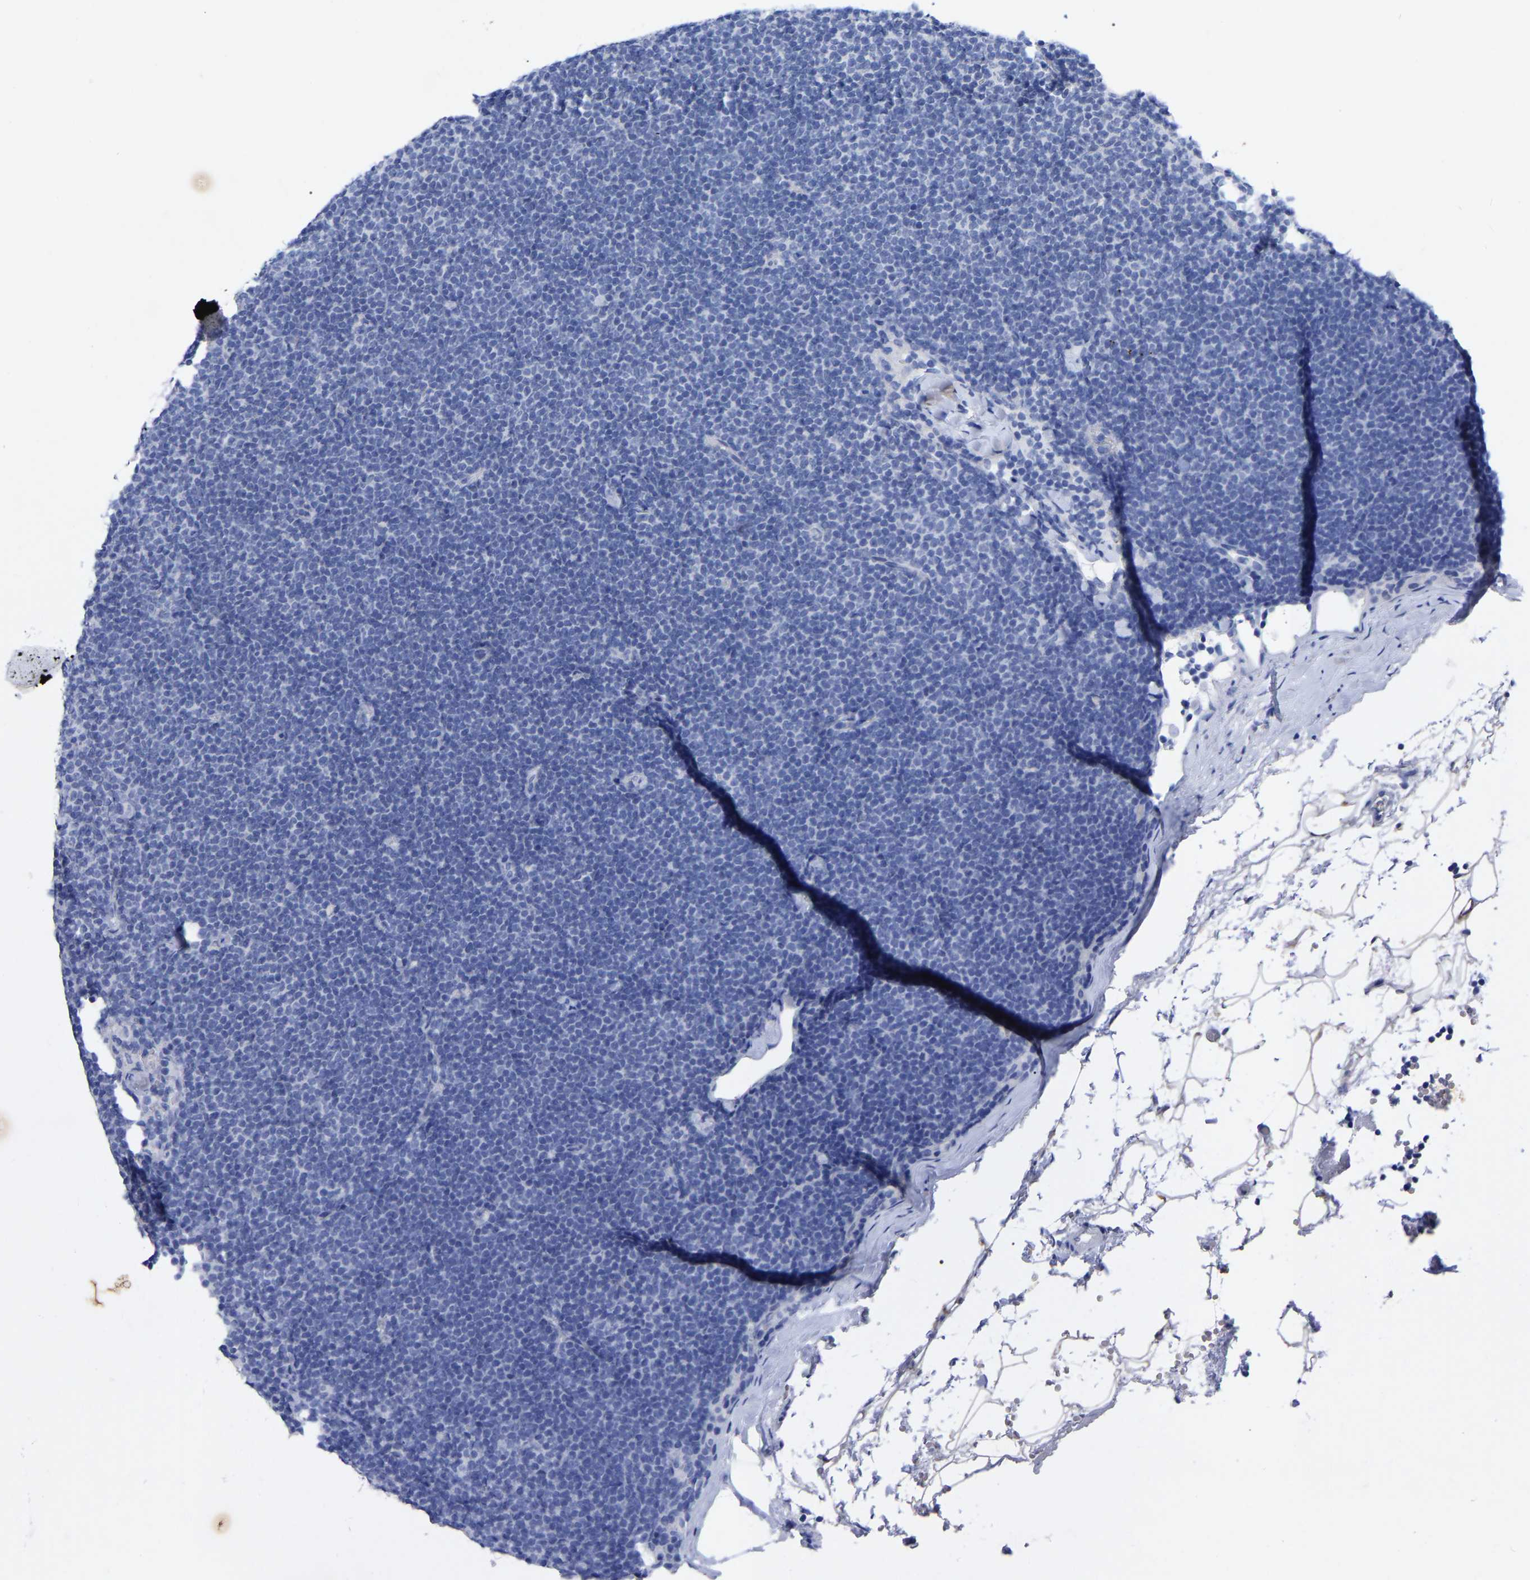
{"staining": {"intensity": "negative", "quantity": "none", "location": "none"}, "tissue": "lymphoma", "cell_type": "Tumor cells", "image_type": "cancer", "snomed": [{"axis": "morphology", "description": "Malignant lymphoma, non-Hodgkin's type, Low grade"}, {"axis": "topography", "description": "Lymph node"}], "caption": "Immunohistochemical staining of malignant lymphoma, non-Hodgkin's type (low-grade) reveals no significant expression in tumor cells. The staining is performed using DAB (3,3'-diaminobenzidine) brown chromogen with nuclei counter-stained in using hematoxylin.", "gene": "ANXA13", "patient": {"sex": "female", "age": 53}}